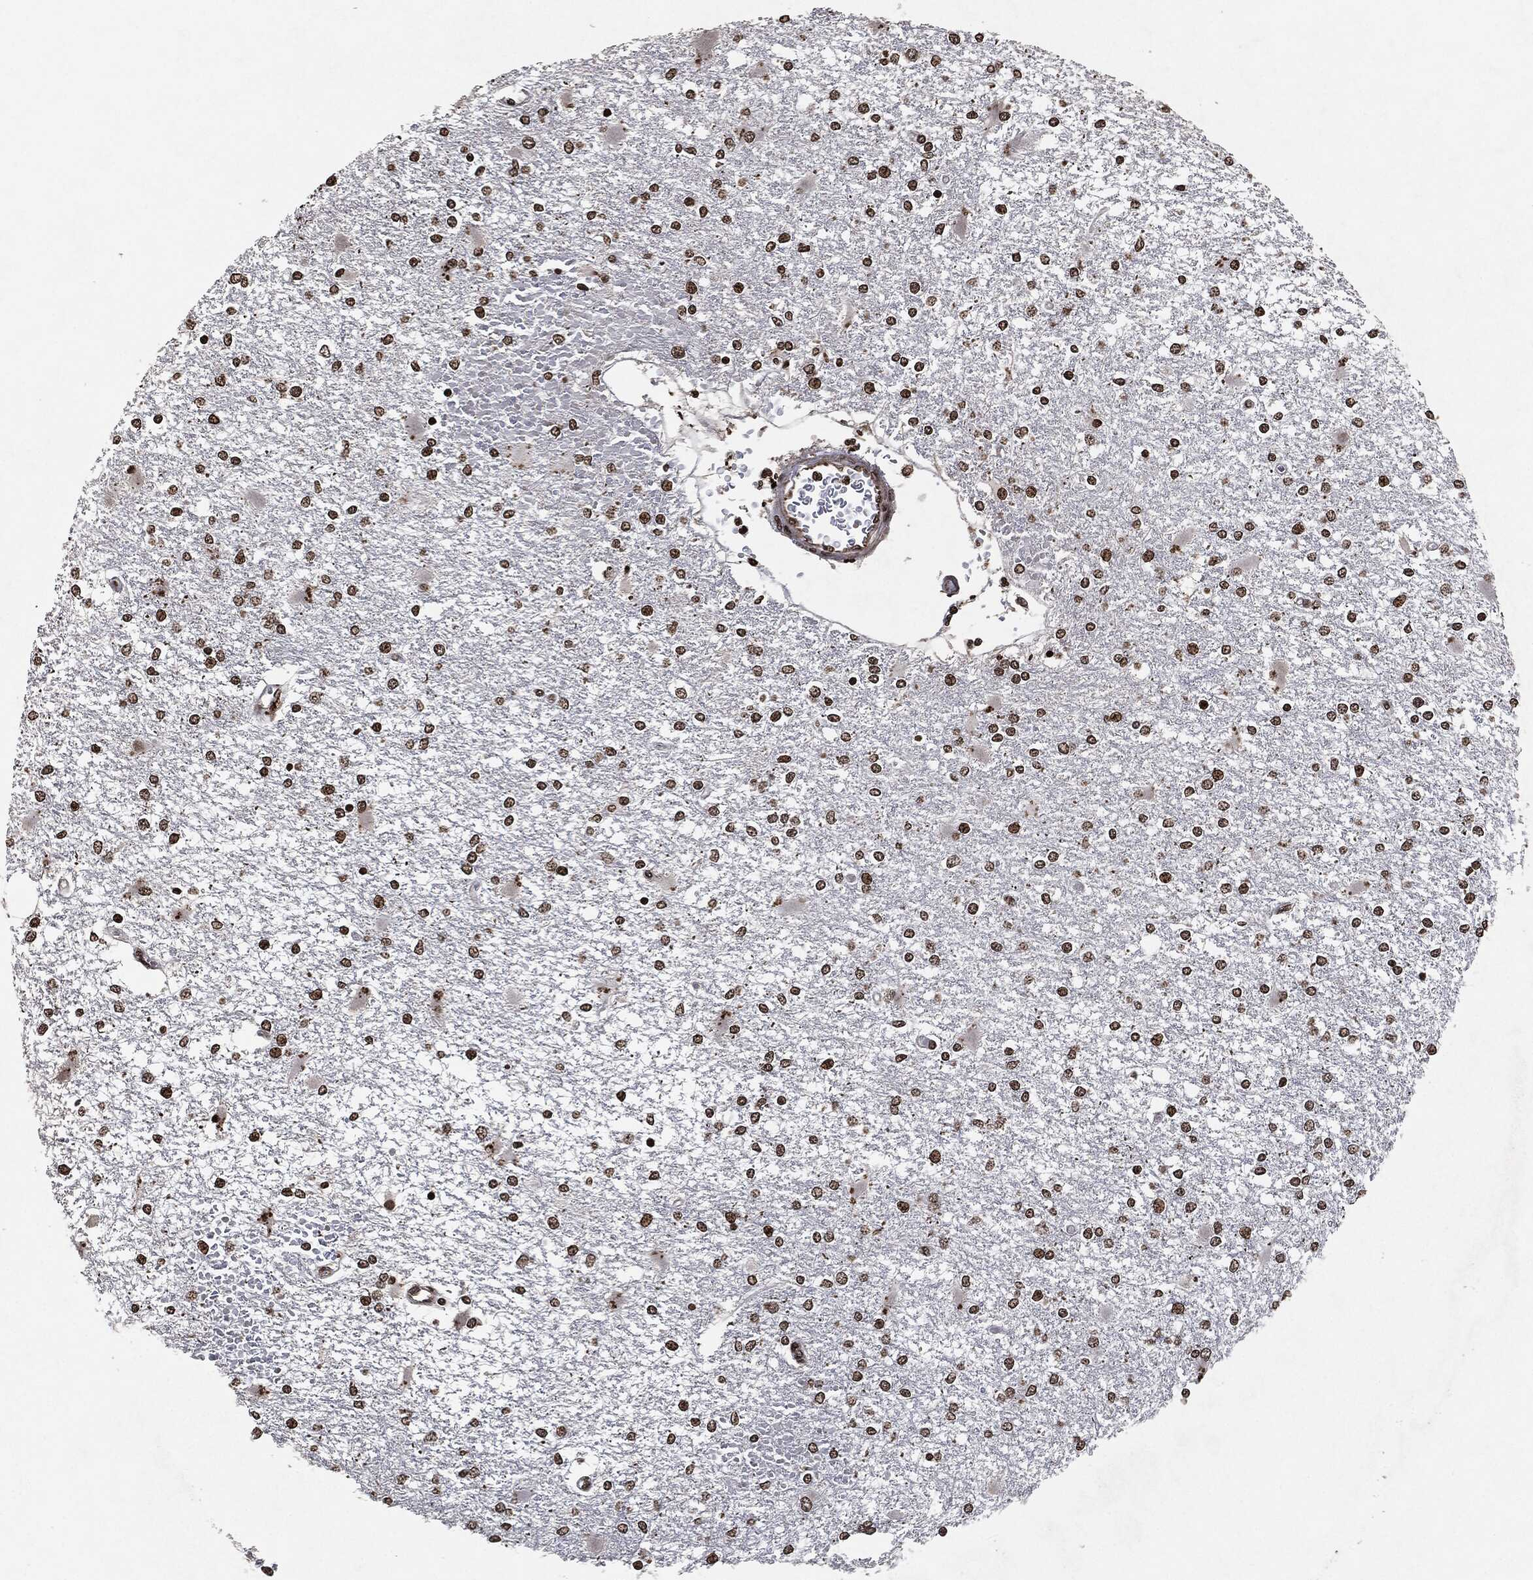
{"staining": {"intensity": "strong", "quantity": ">75%", "location": "nuclear"}, "tissue": "glioma", "cell_type": "Tumor cells", "image_type": "cancer", "snomed": [{"axis": "morphology", "description": "Glioma, malignant, High grade"}, {"axis": "topography", "description": "Cerebral cortex"}], "caption": "Strong nuclear positivity for a protein is appreciated in about >75% of tumor cells of high-grade glioma (malignant) using IHC.", "gene": "JUN", "patient": {"sex": "male", "age": 79}}